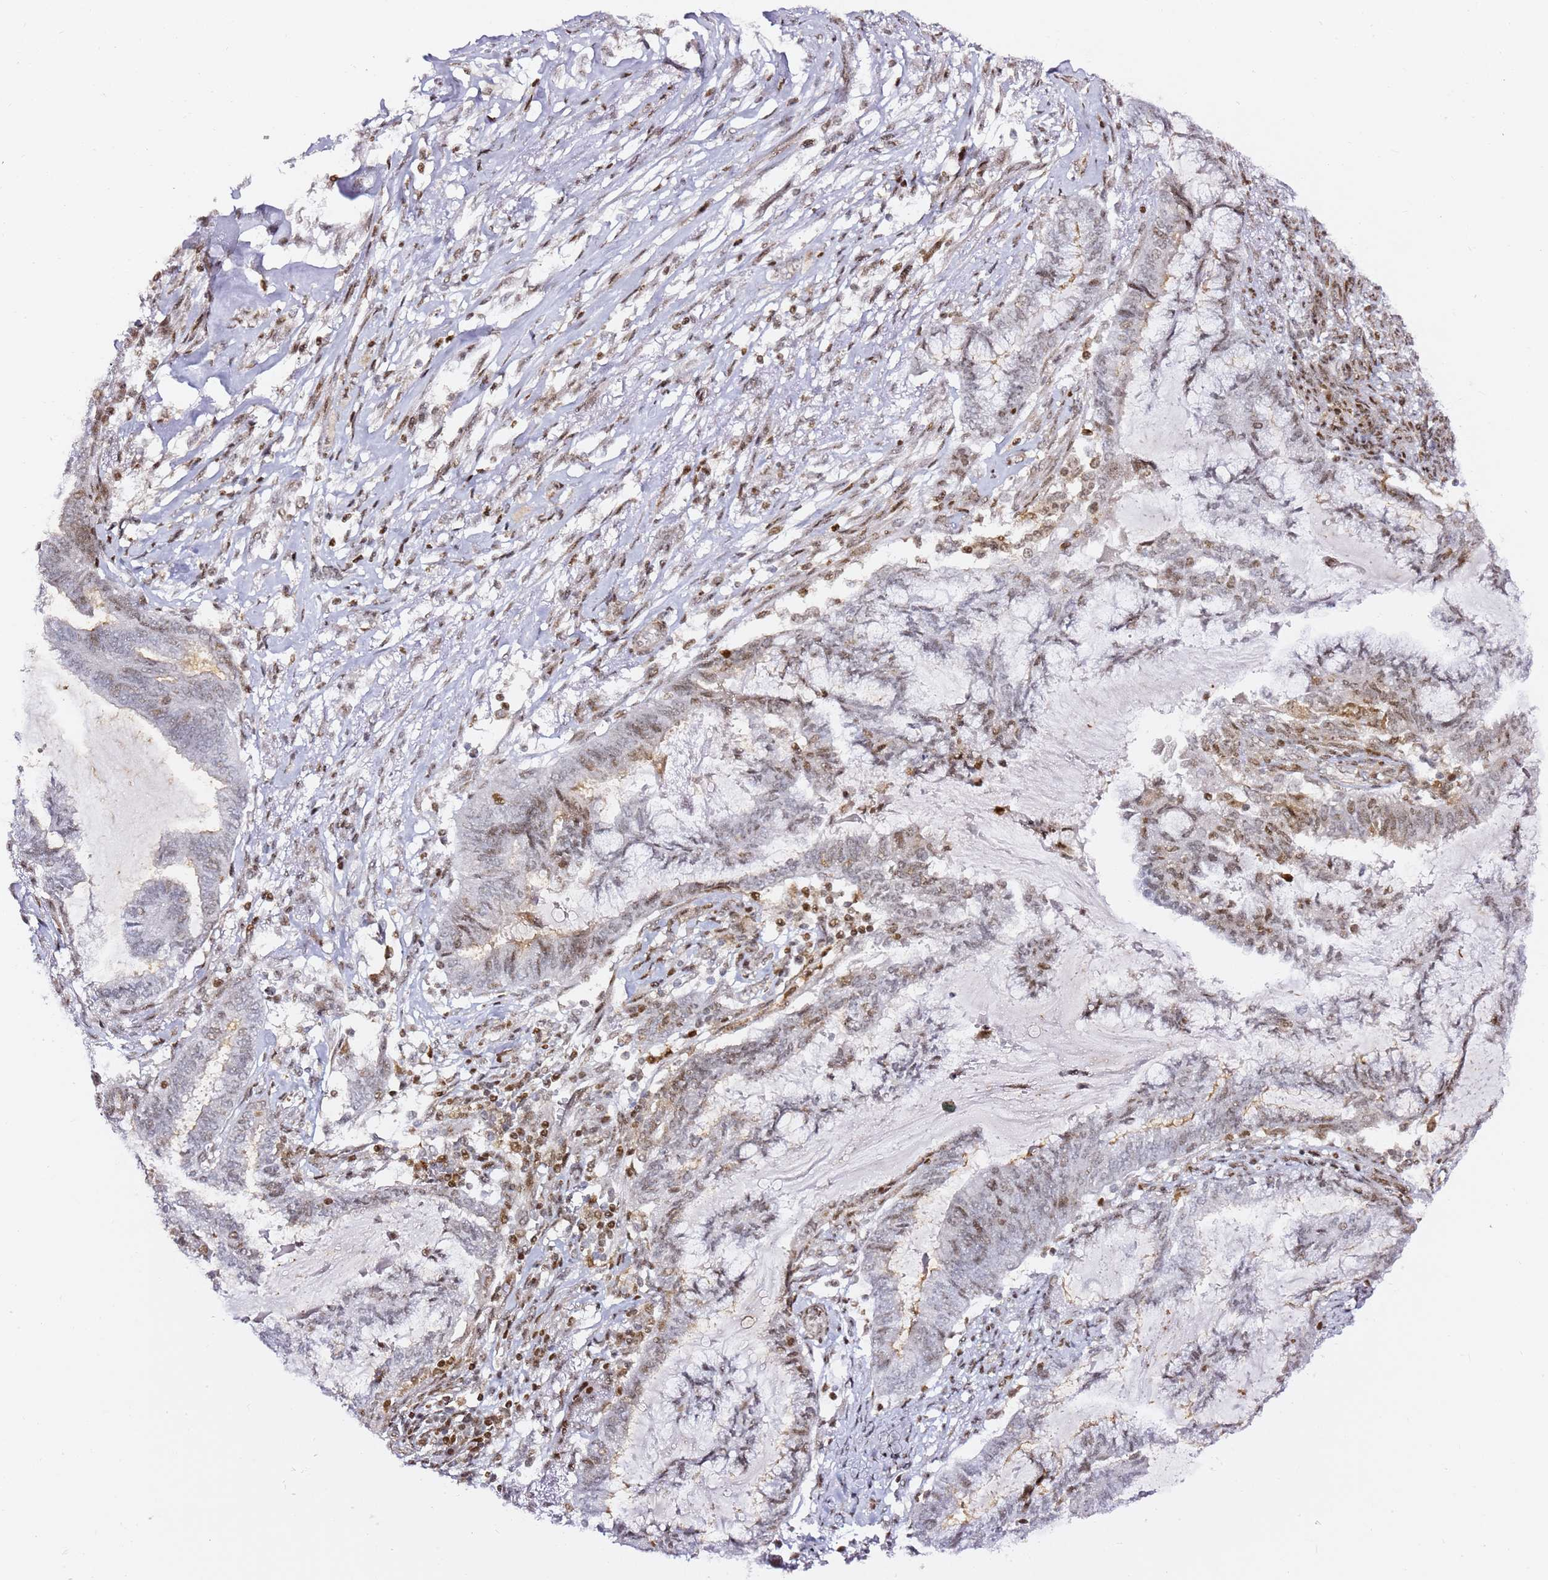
{"staining": {"intensity": "weak", "quantity": "<25%", "location": "nuclear"}, "tissue": "endometrial cancer", "cell_type": "Tumor cells", "image_type": "cancer", "snomed": [{"axis": "morphology", "description": "Adenocarcinoma, NOS"}, {"axis": "topography", "description": "Endometrium"}], "caption": "Human endometrial cancer (adenocarcinoma) stained for a protein using immunohistochemistry (IHC) shows no staining in tumor cells.", "gene": "GBP2", "patient": {"sex": "female", "age": 86}}